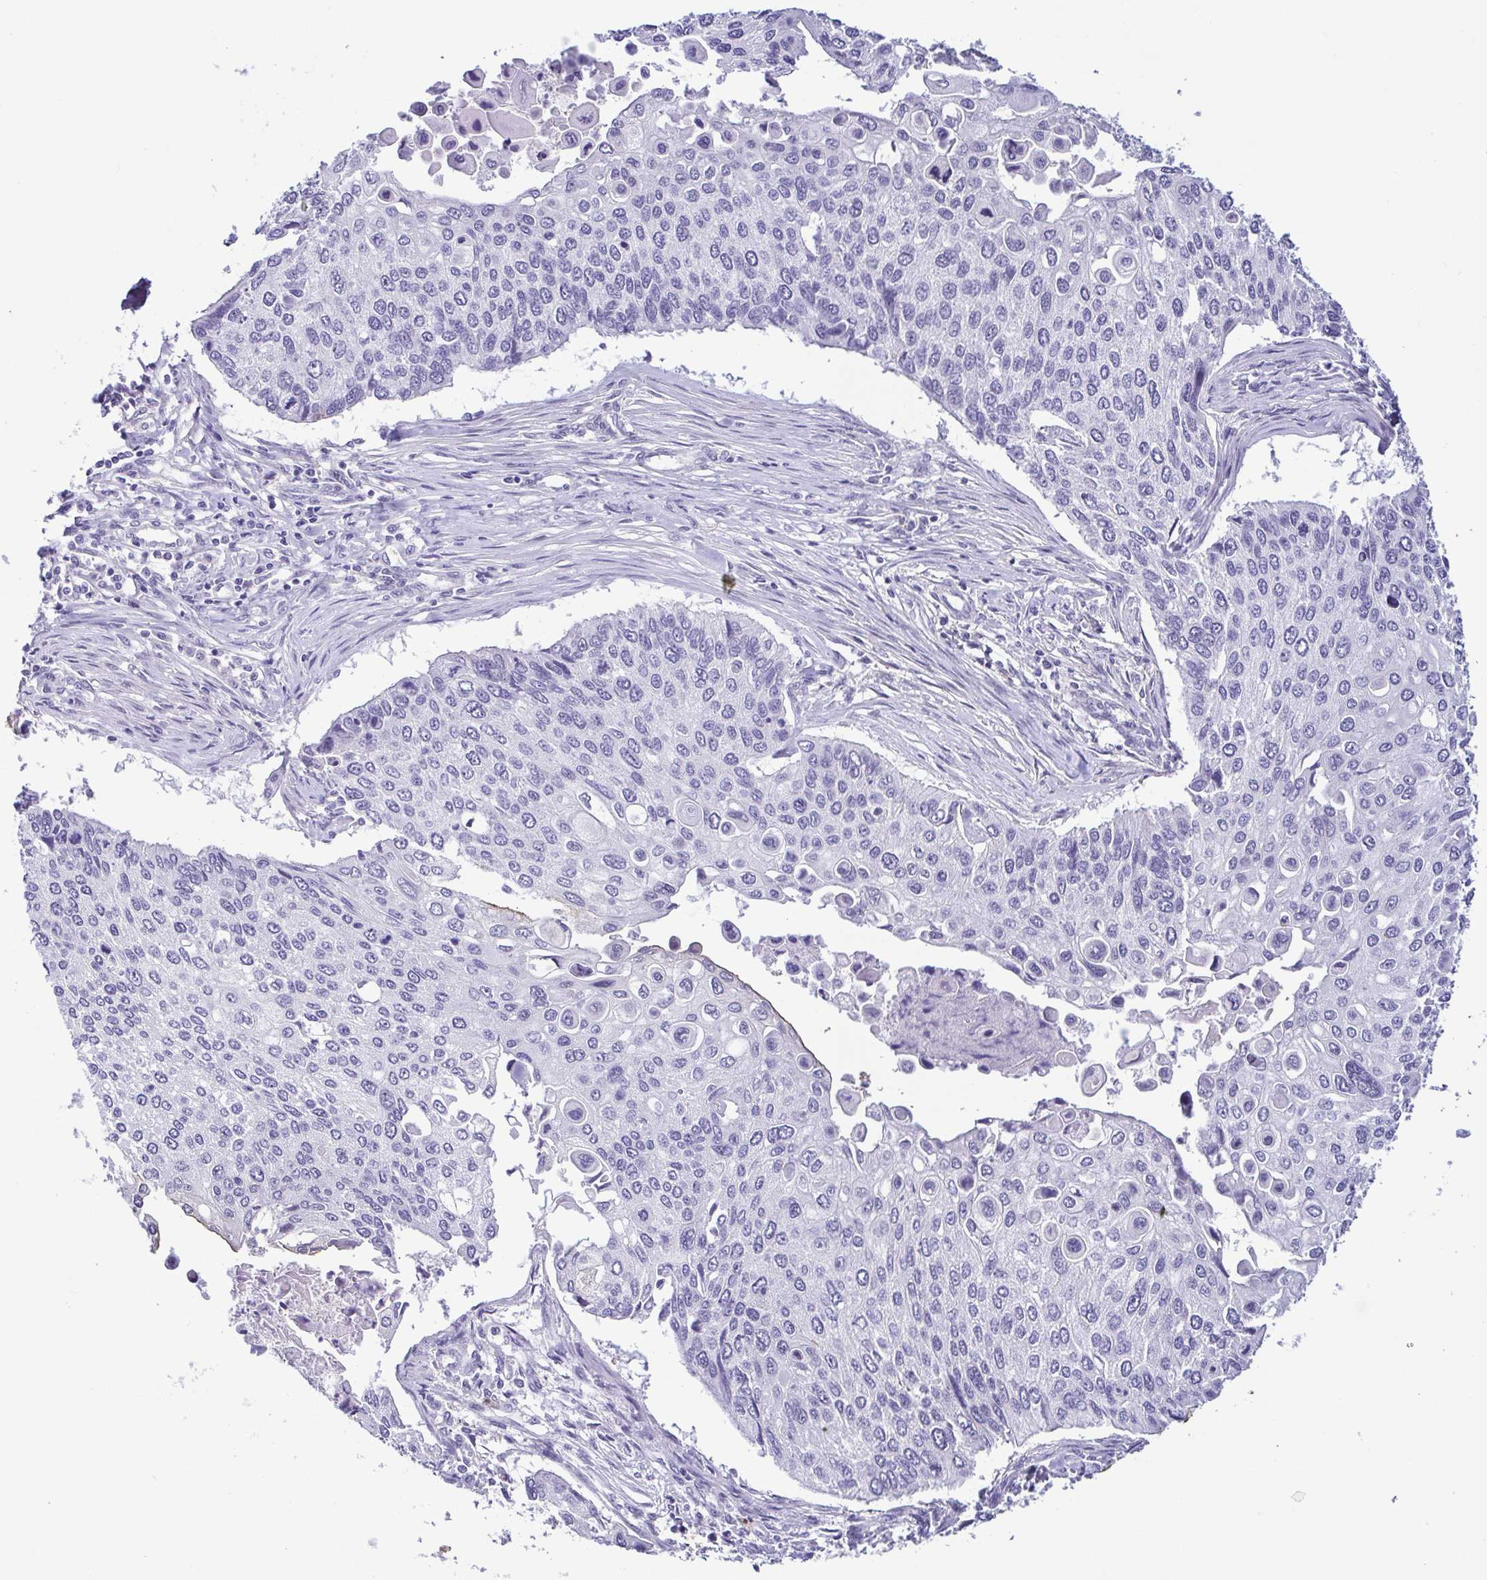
{"staining": {"intensity": "negative", "quantity": "none", "location": "none"}, "tissue": "lung cancer", "cell_type": "Tumor cells", "image_type": "cancer", "snomed": [{"axis": "morphology", "description": "Squamous cell carcinoma, NOS"}, {"axis": "morphology", "description": "Squamous cell carcinoma, metastatic, NOS"}, {"axis": "topography", "description": "Lung"}], "caption": "Immunohistochemical staining of lung metastatic squamous cell carcinoma shows no significant staining in tumor cells. Brightfield microscopy of immunohistochemistry (IHC) stained with DAB (3,3'-diaminobenzidine) (brown) and hematoxylin (blue), captured at high magnification.", "gene": "TERT", "patient": {"sex": "male", "age": 63}}